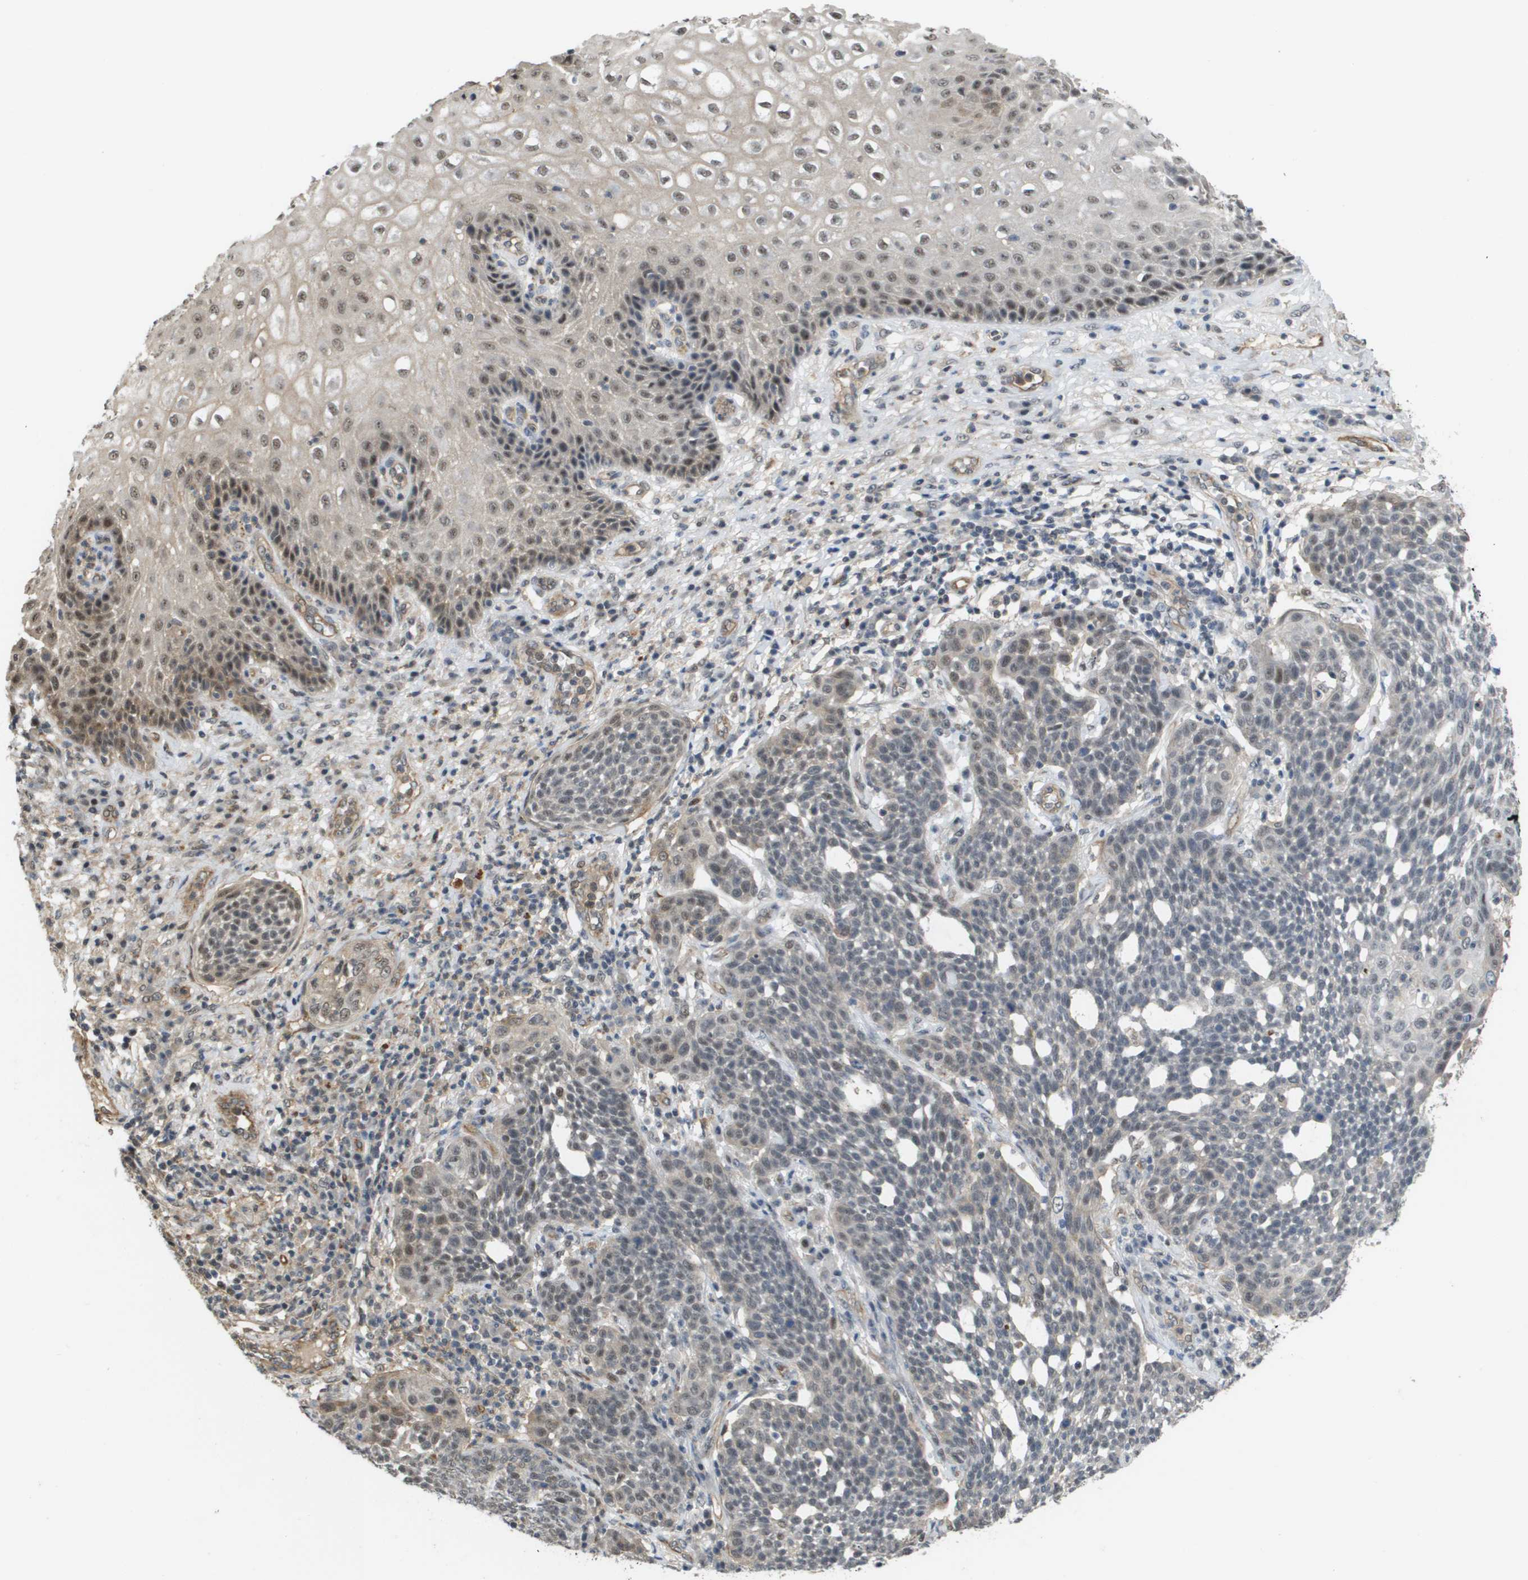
{"staining": {"intensity": "weak", "quantity": "<25%", "location": "nuclear"}, "tissue": "cervical cancer", "cell_type": "Tumor cells", "image_type": "cancer", "snomed": [{"axis": "morphology", "description": "Squamous cell carcinoma, NOS"}, {"axis": "topography", "description": "Cervix"}], "caption": "DAB immunohistochemical staining of squamous cell carcinoma (cervical) shows no significant expression in tumor cells.", "gene": "RNF112", "patient": {"sex": "female", "age": 34}}